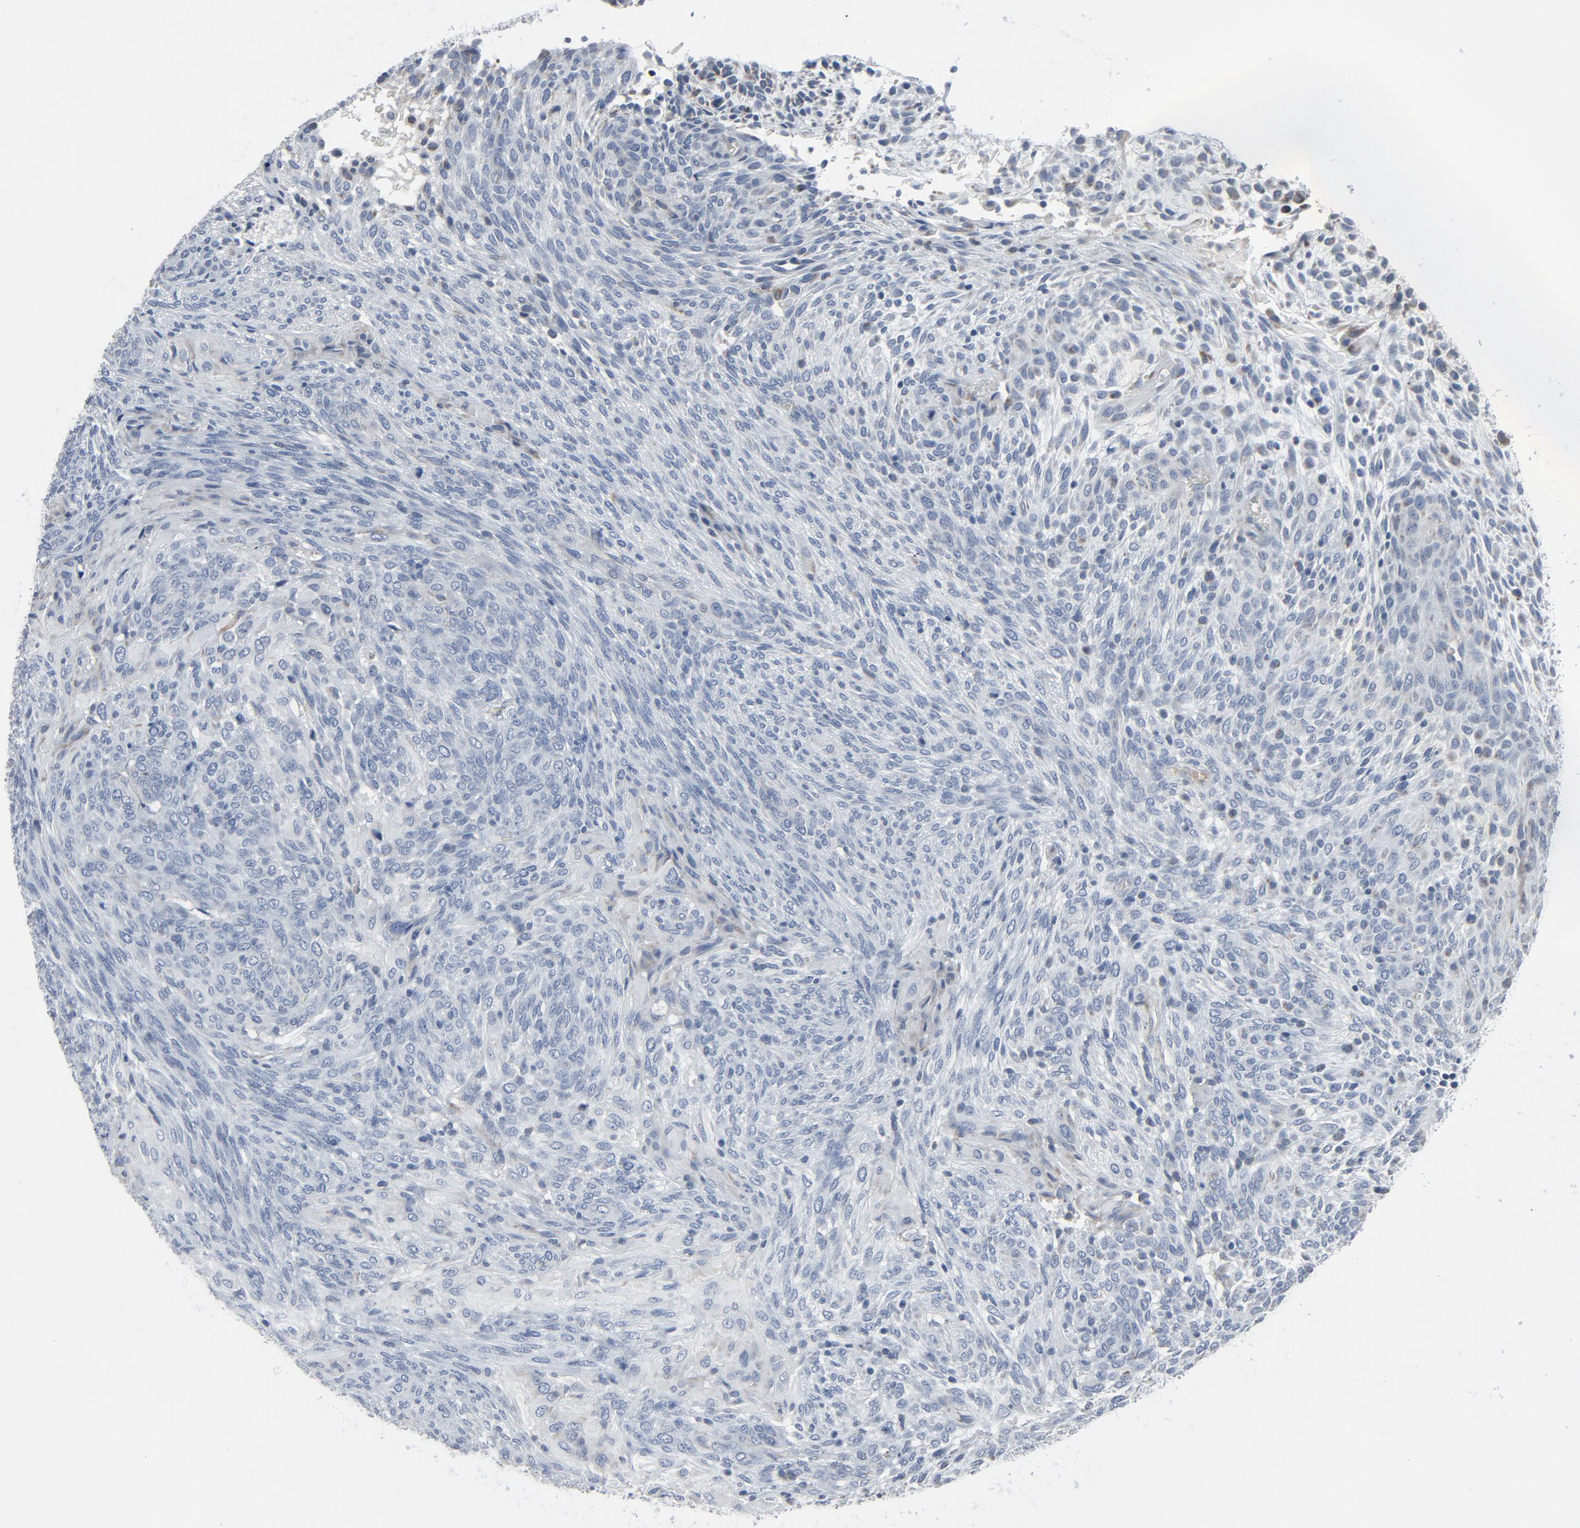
{"staining": {"intensity": "negative", "quantity": "none", "location": "none"}, "tissue": "glioma", "cell_type": "Tumor cells", "image_type": "cancer", "snomed": [{"axis": "morphology", "description": "Glioma, malignant, High grade"}, {"axis": "topography", "description": "Cerebral cortex"}], "caption": "Tumor cells show no significant positivity in high-grade glioma (malignant).", "gene": "GPX2", "patient": {"sex": "female", "age": 55}}